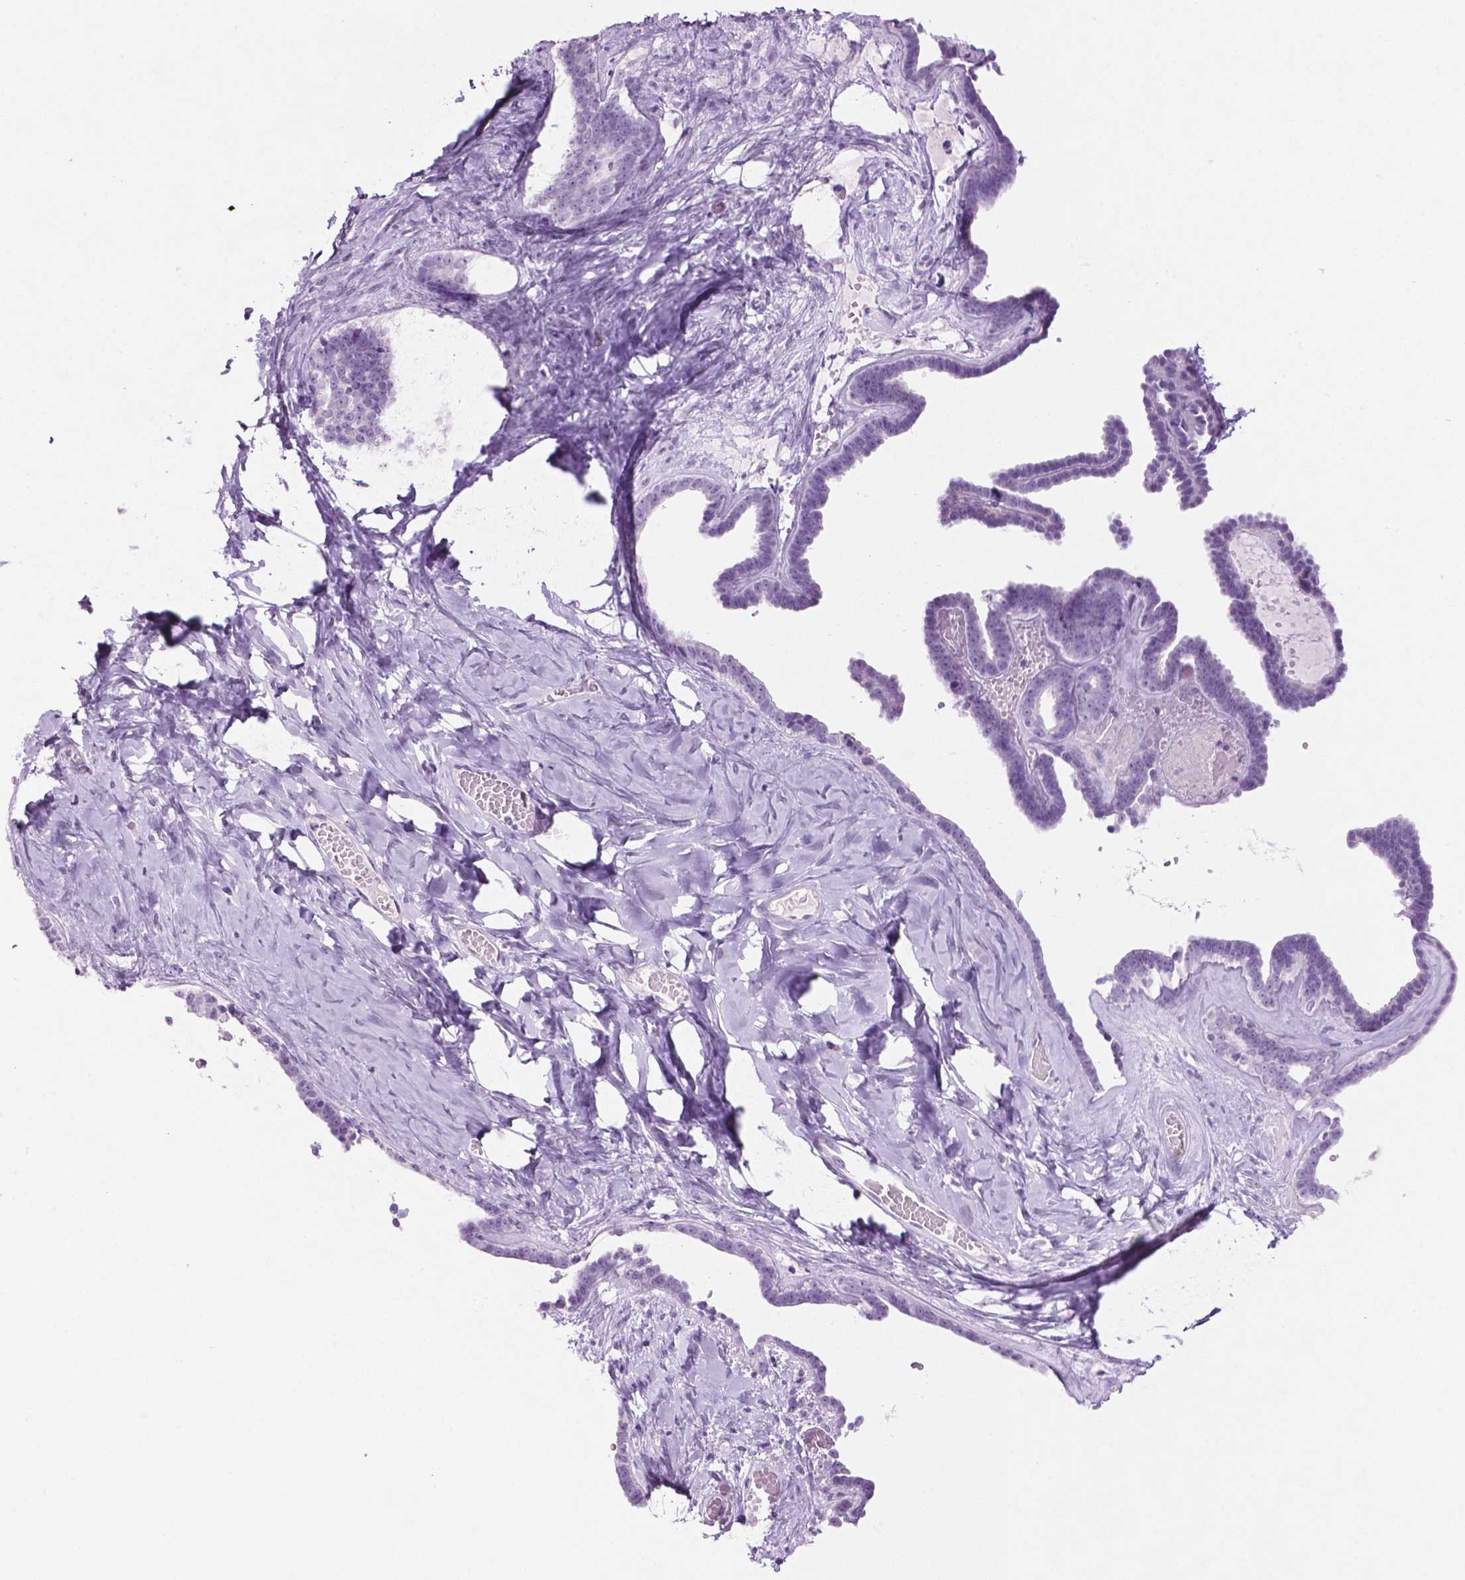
{"staining": {"intensity": "negative", "quantity": "none", "location": "none"}, "tissue": "ovarian cancer", "cell_type": "Tumor cells", "image_type": "cancer", "snomed": [{"axis": "morphology", "description": "Cystadenocarcinoma, serous, NOS"}, {"axis": "topography", "description": "Ovary"}], "caption": "IHC photomicrograph of ovarian serous cystadenocarcinoma stained for a protein (brown), which displays no staining in tumor cells.", "gene": "PHGR1", "patient": {"sex": "female", "age": 71}}